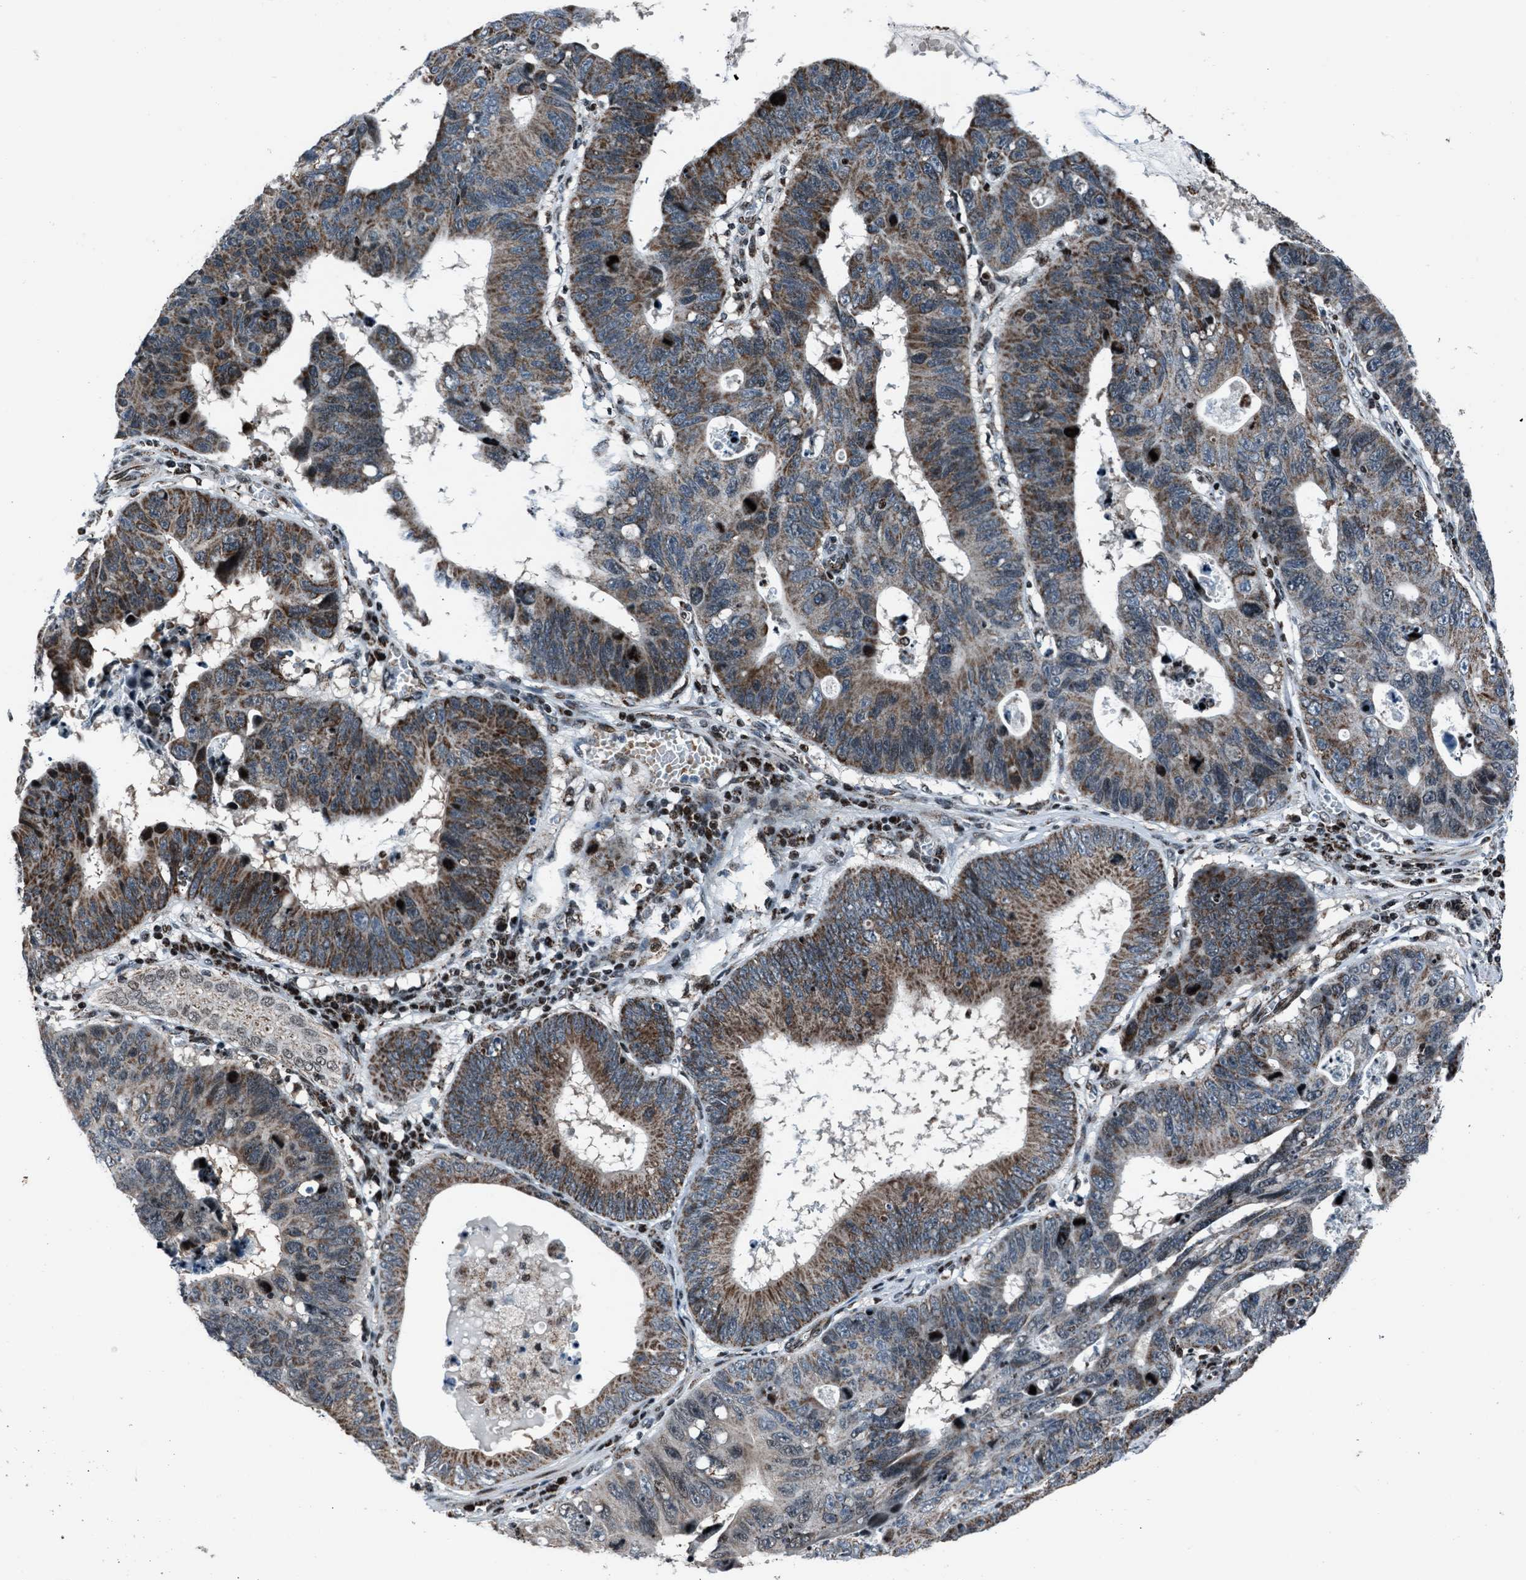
{"staining": {"intensity": "moderate", "quantity": ">75%", "location": "cytoplasmic/membranous"}, "tissue": "stomach cancer", "cell_type": "Tumor cells", "image_type": "cancer", "snomed": [{"axis": "morphology", "description": "Adenocarcinoma, NOS"}, {"axis": "topography", "description": "Stomach"}], "caption": "Stomach cancer (adenocarcinoma) stained with a protein marker reveals moderate staining in tumor cells.", "gene": "MORC3", "patient": {"sex": "male", "age": 59}}